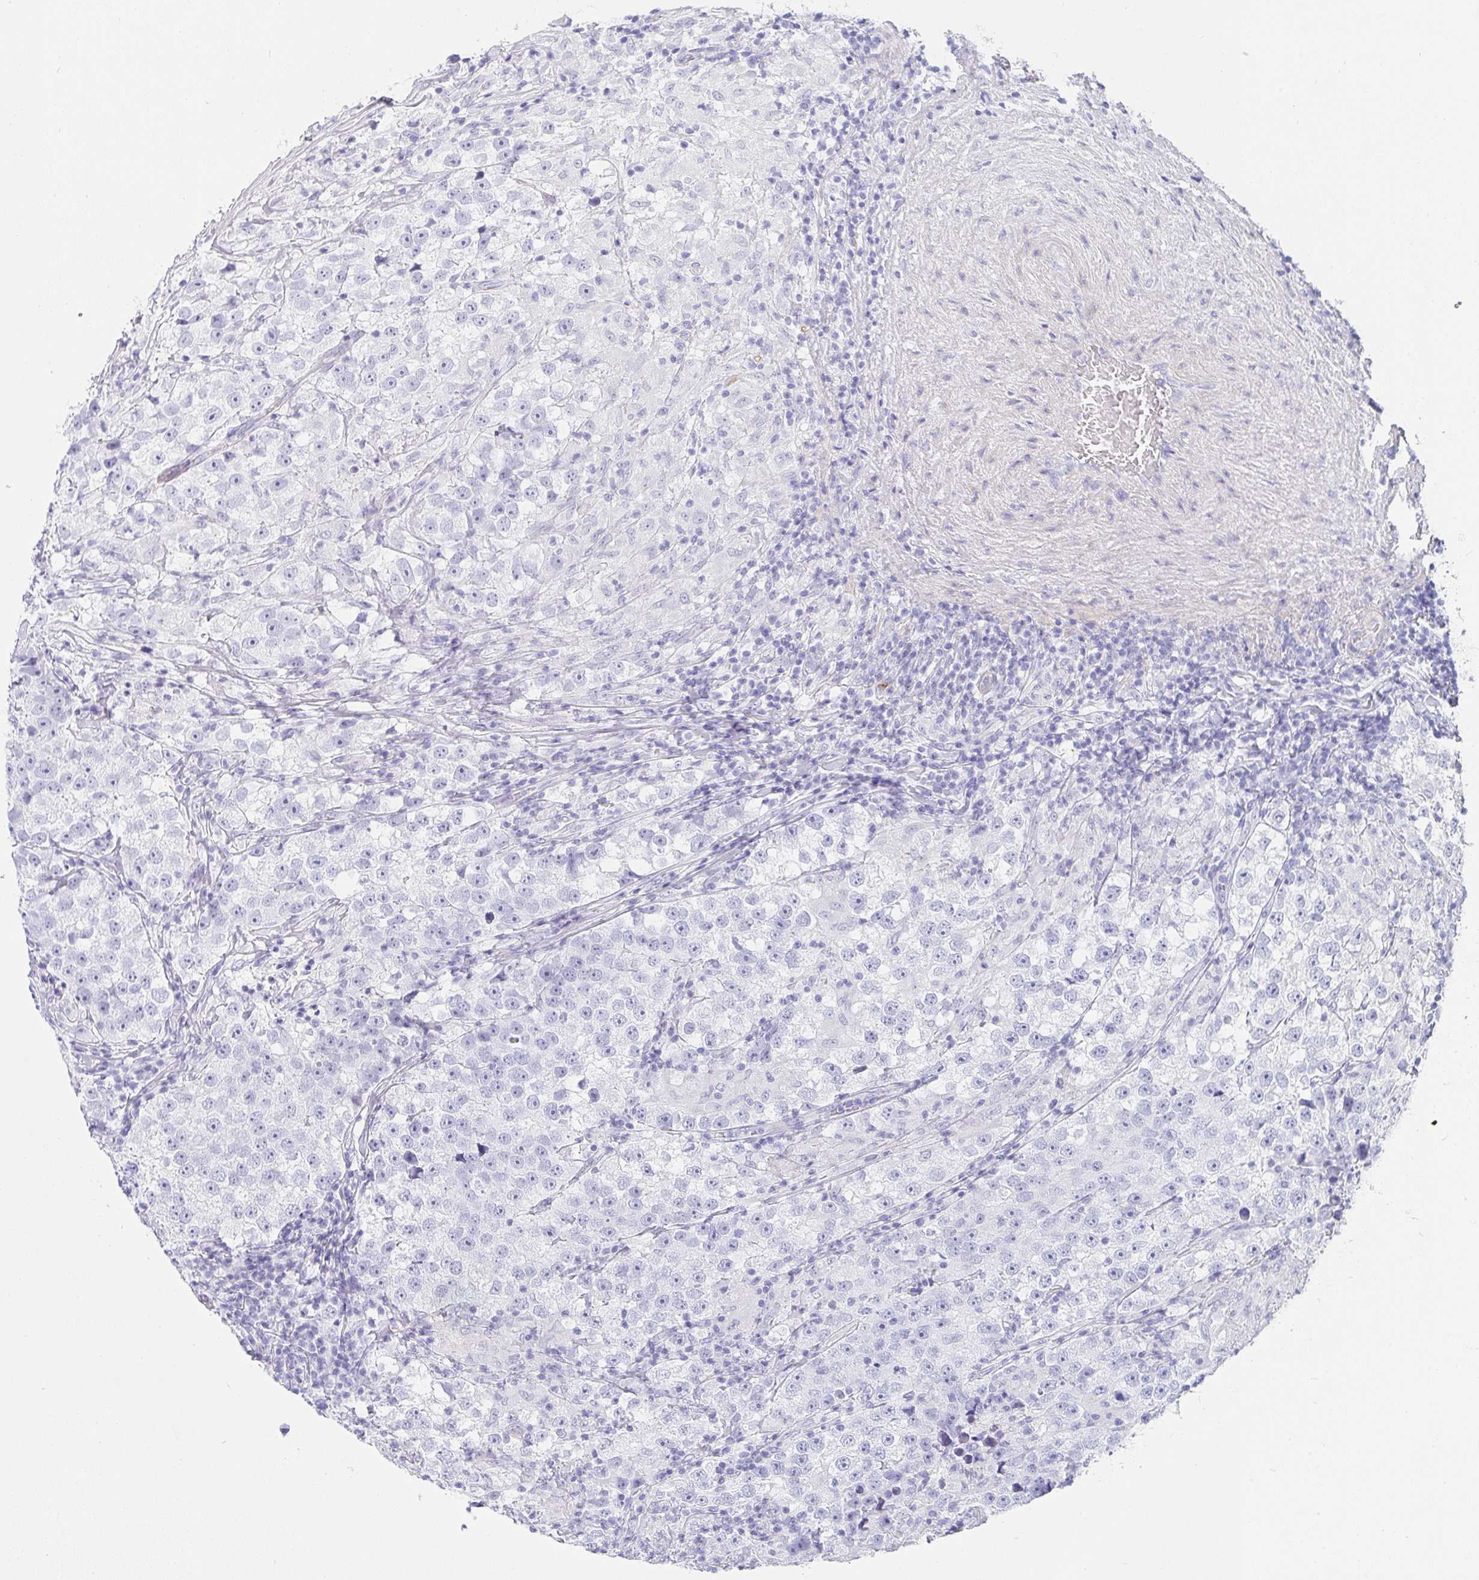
{"staining": {"intensity": "negative", "quantity": "none", "location": "none"}, "tissue": "testis cancer", "cell_type": "Tumor cells", "image_type": "cancer", "snomed": [{"axis": "morphology", "description": "Seminoma, NOS"}, {"axis": "topography", "description": "Testis"}], "caption": "This is an immunohistochemistry (IHC) image of human testis seminoma. There is no staining in tumor cells.", "gene": "PRND", "patient": {"sex": "male", "age": 46}}